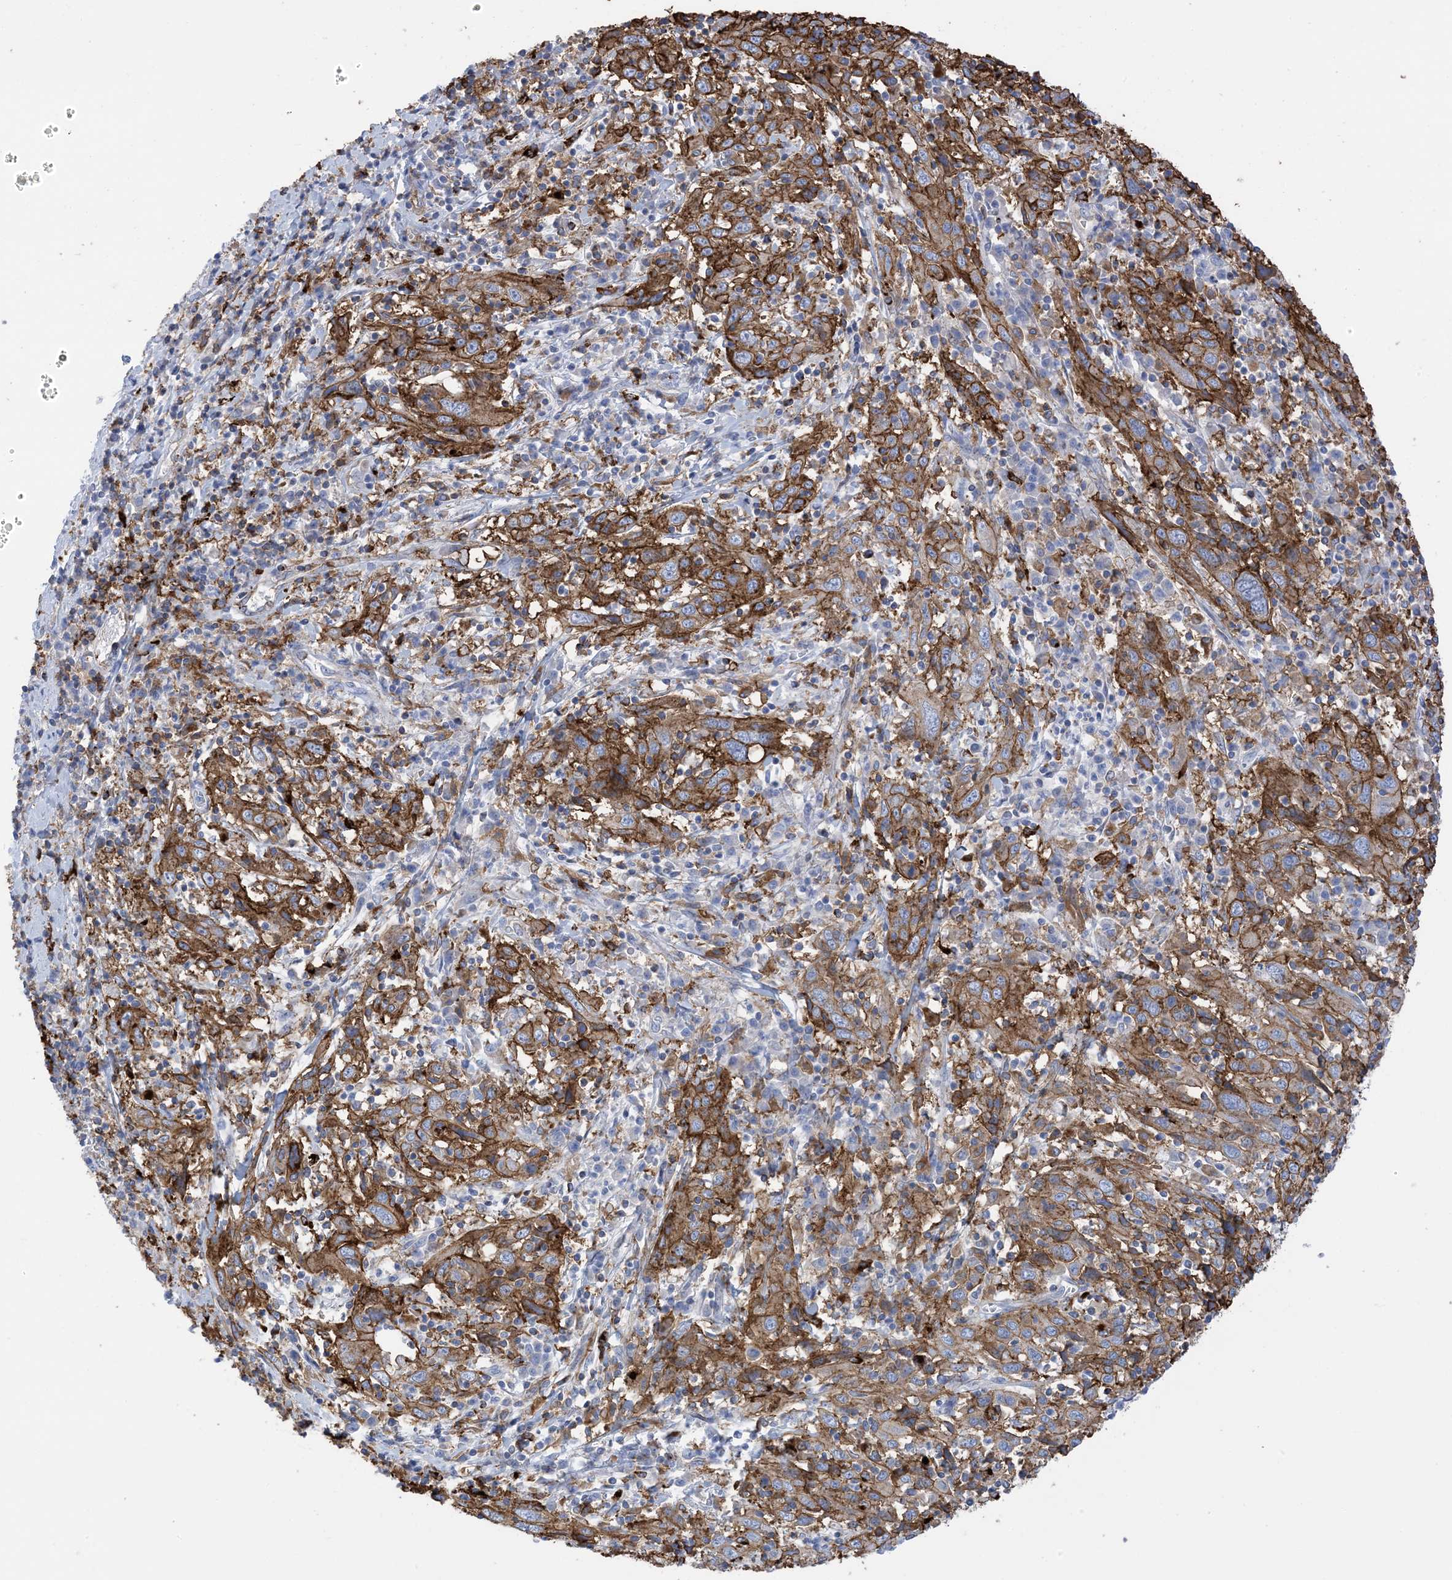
{"staining": {"intensity": "moderate", "quantity": ">75%", "location": "cytoplasmic/membranous"}, "tissue": "cervical cancer", "cell_type": "Tumor cells", "image_type": "cancer", "snomed": [{"axis": "morphology", "description": "Squamous cell carcinoma, NOS"}, {"axis": "topography", "description": "Cervix"}], "caption": "Immunohistochemistry staining of squamous cell carcinoma (cervical), which reveals medium levels of moderate cytoplasmic/membranous expression in about >75% of tumor cells indicating moderate cytoplasmic/membranous protein staining. The staining was performed using DAB (3,3'-diaminobenzidine) (brown) for protein detection and nuclei were counterstained in hematoxylin (blue).", "gene": "DPH3", "patient": {"sex": "female", "age": 46}}